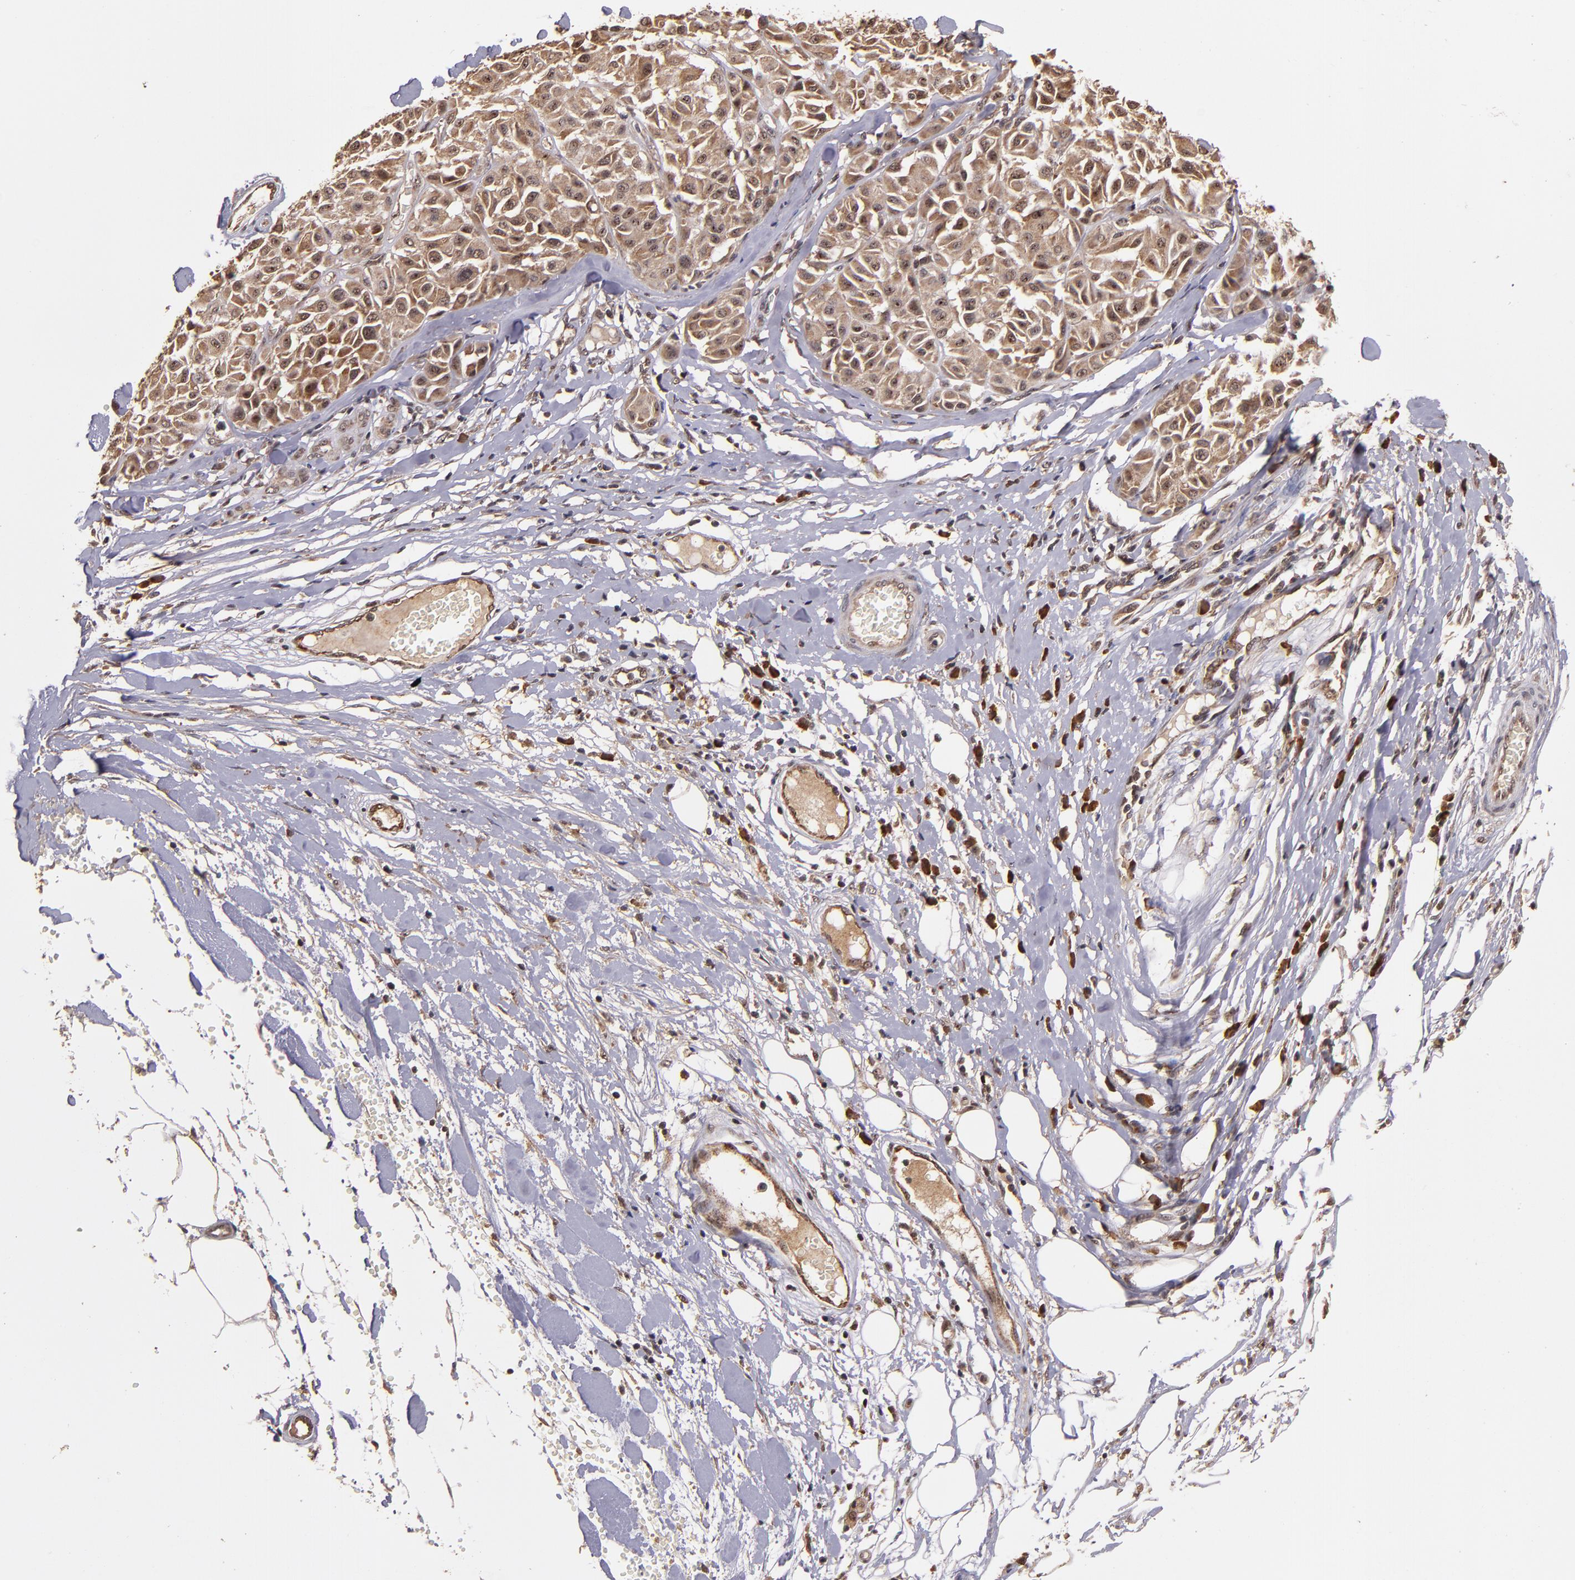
{"staining": {"intensity": "moderate", "quantity": ">75%", "location": "cytoplasmic/membranous"}, "tissue": "melanoma", "cell_type": "Tumor cells", "image_type": "cancer", "snomed": [{"axis": "morphology", "description": "Malignant melanoma, Metastatic site"}, {"axis": "topography", "description": "Soft tissue"}], "caption": "This image shows malignant melanoma (metastatic site) stained with immunohistochemistry (IHC) to label a protein in brown. The cytoplasmic/membranous of tumor cells show moderate positivity for the protein. Nuclei are counter-stained blue.", "gene": "RIOK3", "patient": {"sex": "male", "age": 41}}